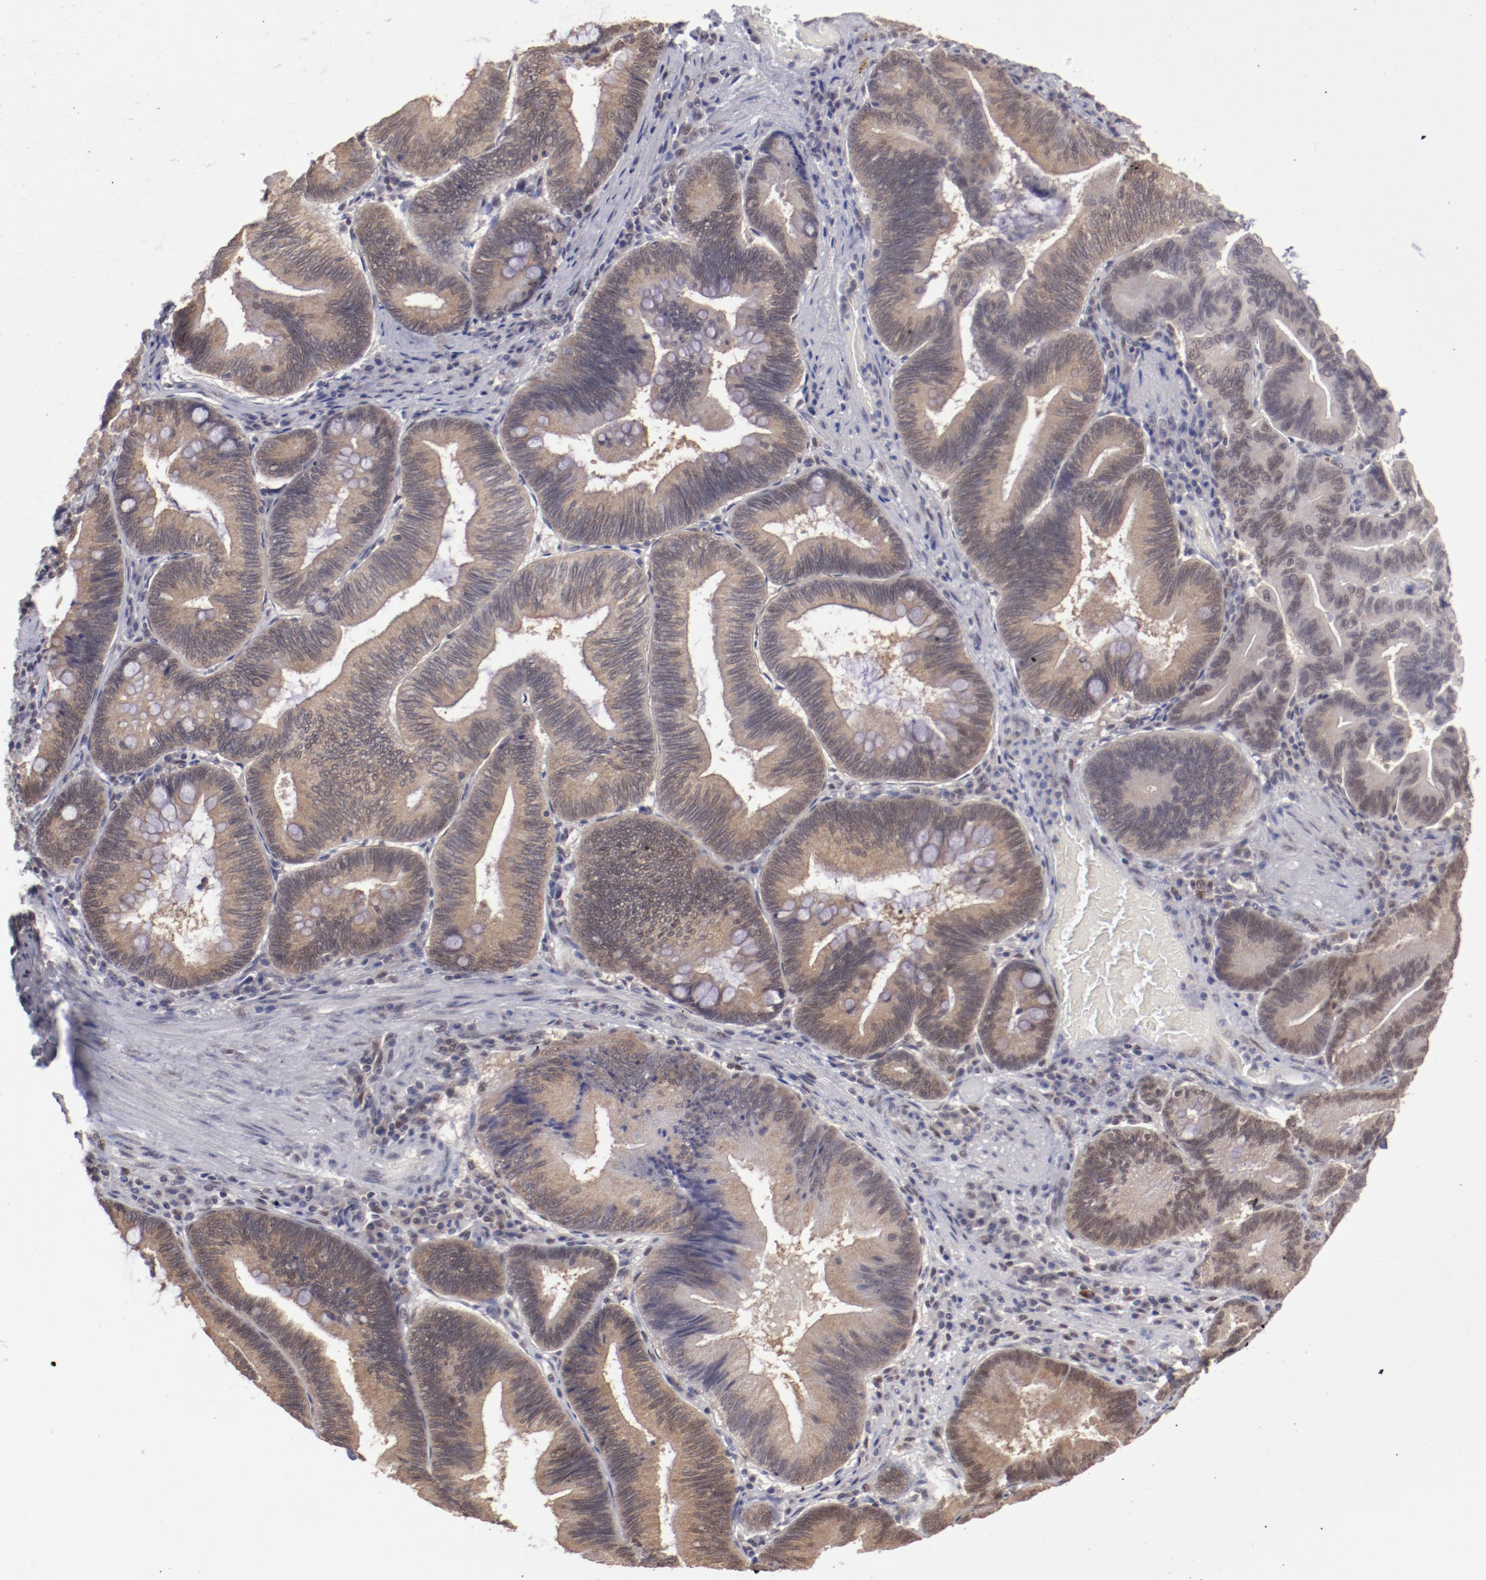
{"staining": {"intensity": "weak", "quantity": ">75%", "location": "cytoplasmic/membranous"}, "tissue": "pancreatic cancer", "cell_type": "Tumor cells", "image_type": "cancer", "snomed": [{"axis": "morphology", "description": "Adenocarcinoma, NOS"}, {"axis": "topography", "description": "Pancreas"}], "caption": "Pancreatic cancer stained for a protein (brown) displays weak cytoplasmic/membranous positive positivity in about >75% of tumor cells.", "gene": "ARNT", "patient": {"sex": "male", "age": 82}}